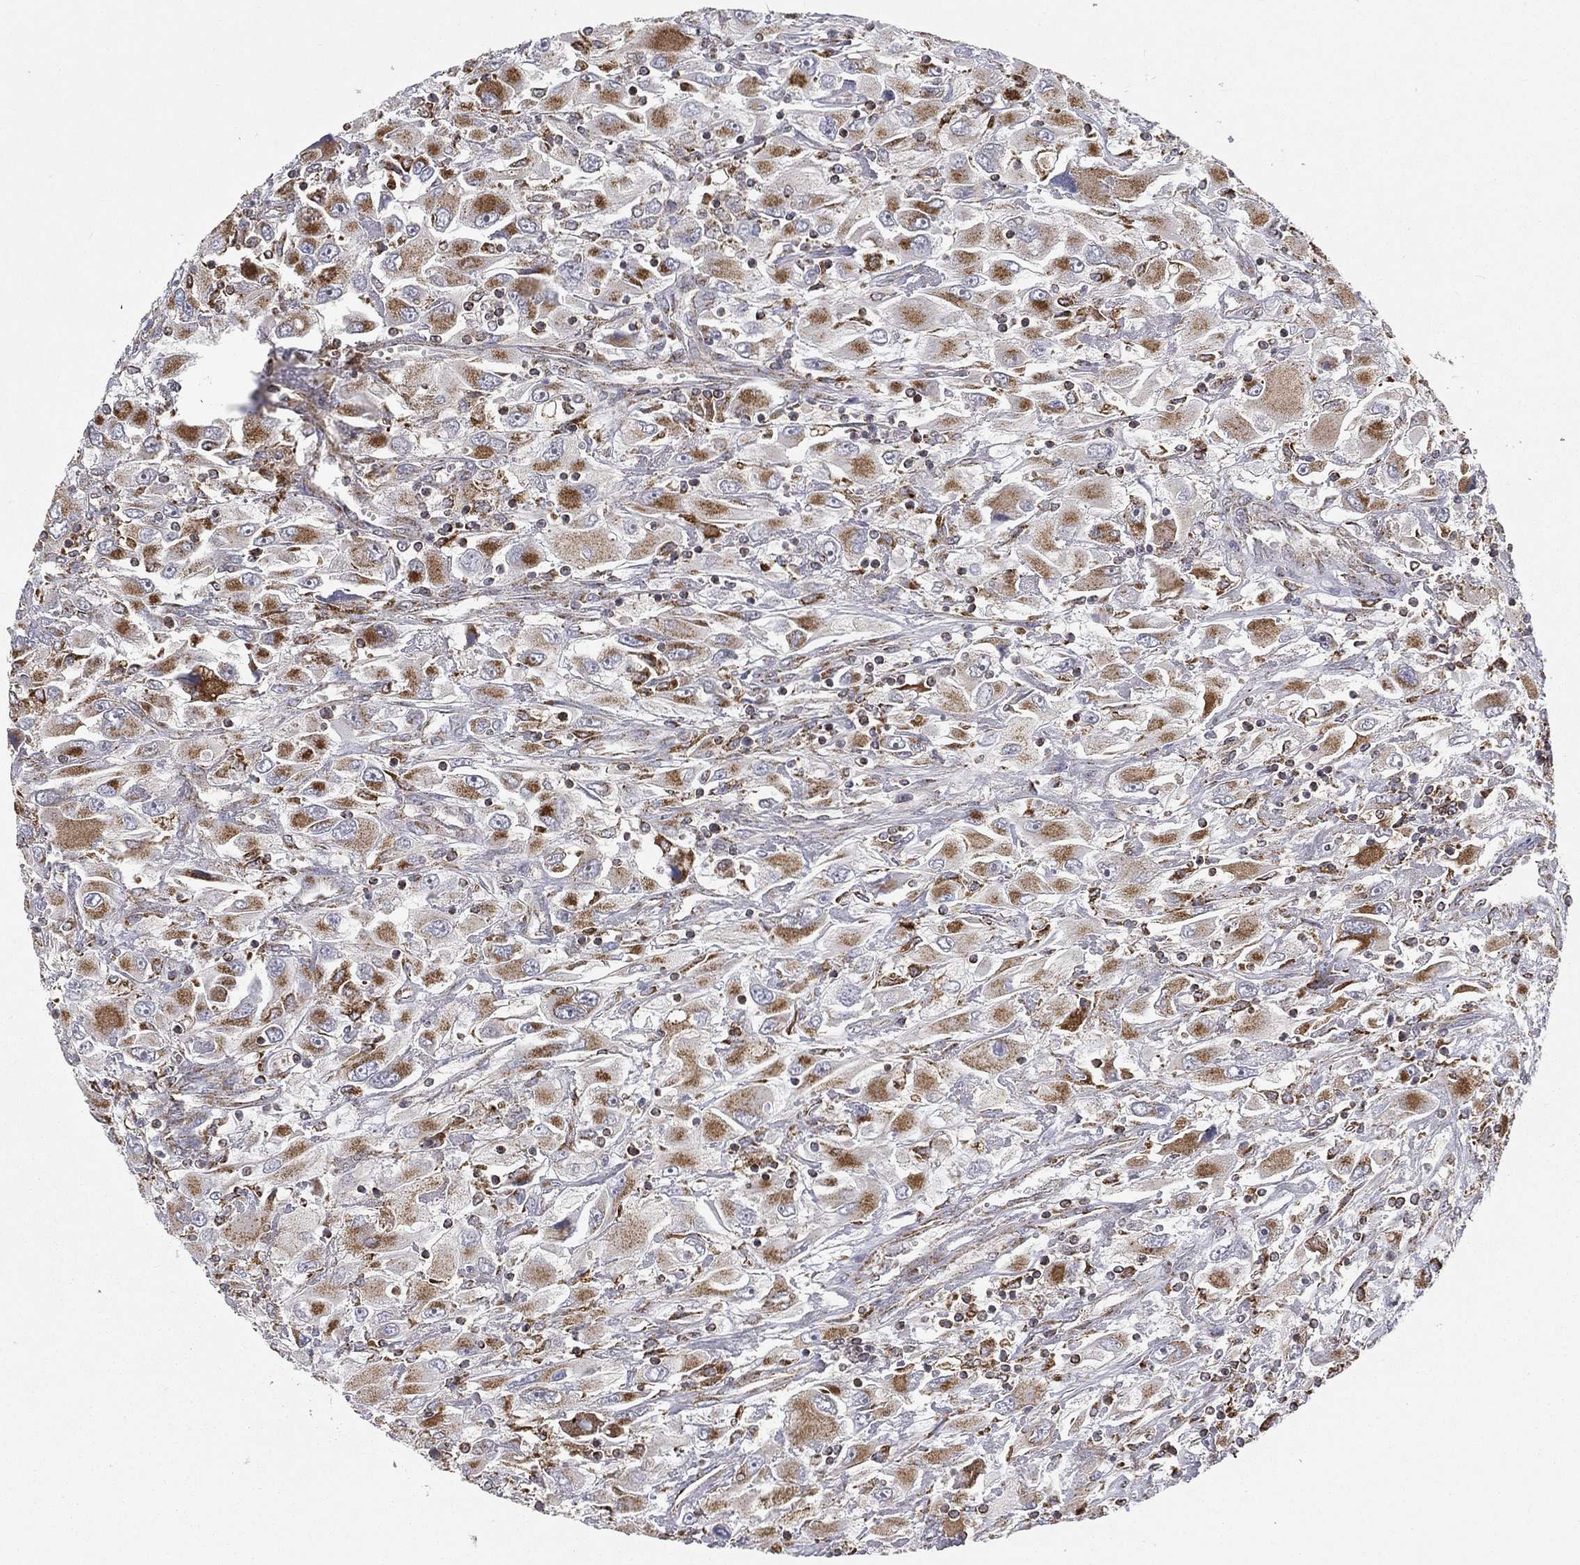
{"staining": {"intensity": "moderate", "quantity": "25%-75%", "location": "cytoplasmic/membranous"}, "tissue": "renal cancer", "cell_type": "Tumor cells", "image_type": "cancer", "snomed": [{"axis": "morphology", "description": "Adenocarcinoma, NOS"}, {"axis": "topography", "description": "Kidney"}], "caption": "IHC (DAB (3,3'-diaminobenzidine)) staining of renal cancer displays moderate cytoplasmic/membranous protein expression in about 25%-75% of tumor cells.", "gene": "RIN3", "patient": {"sex": "female", "age": 52}}